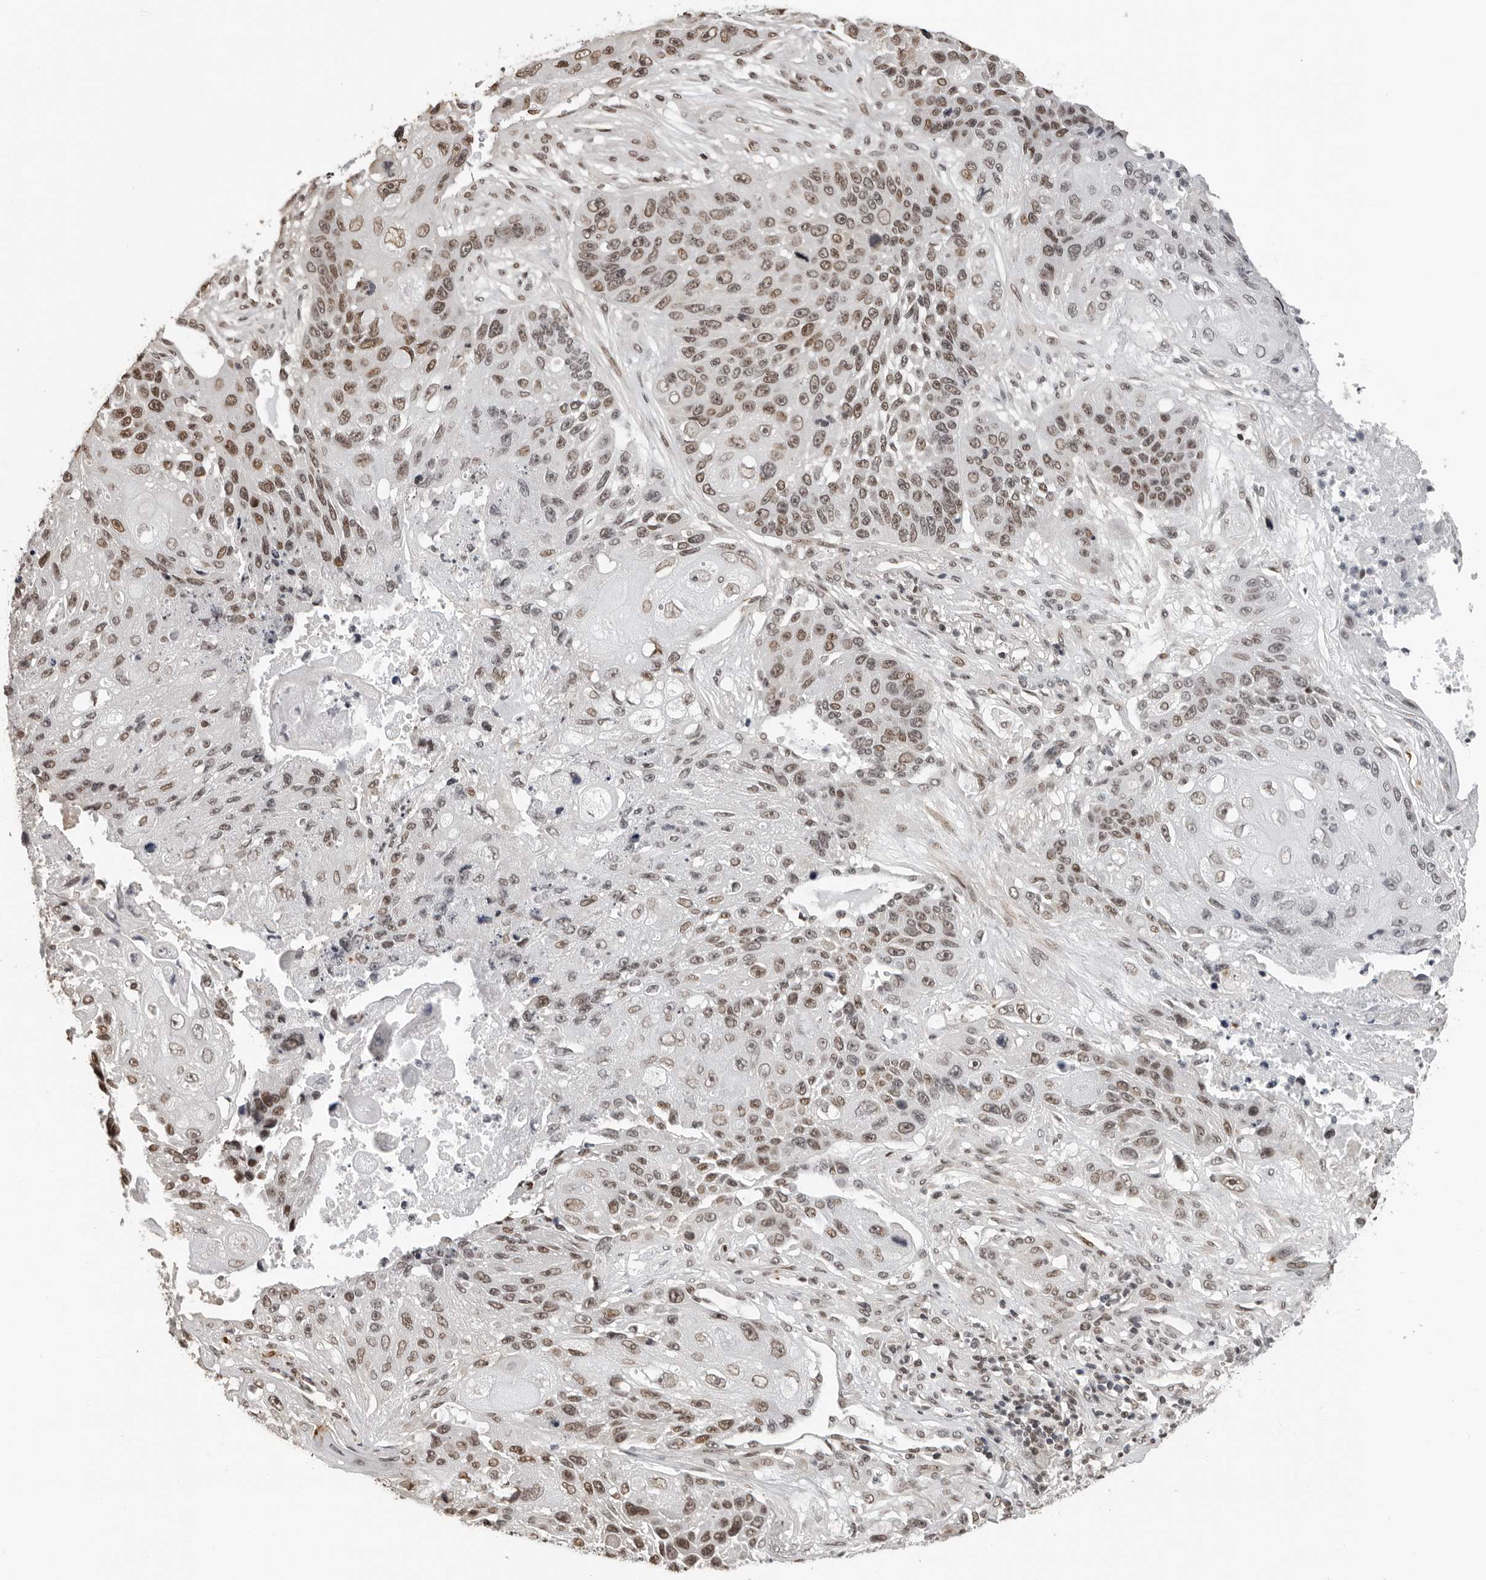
{"staining": {"intensity": "moderate", "quantity": ">75%", "location": "nuclear"}, "tissue": "lung cancer", "cell_type": "Tumor cells", "image_type": "cancer", "snomed": [{"axis": "morphology", "description": "Squamous cell carcinoma, NOS"}, {"axis": "topography", "description": "Lung"}], "caption": "DAB (3,3'-diaminobenzidine) immunohistochemical staining of lung squamous cell carcinoma shows moderate nuclear protein staining in about >75% of tumor cells.", "gene": "ORC1", "patient": {"sex": "male", "age": 61}}